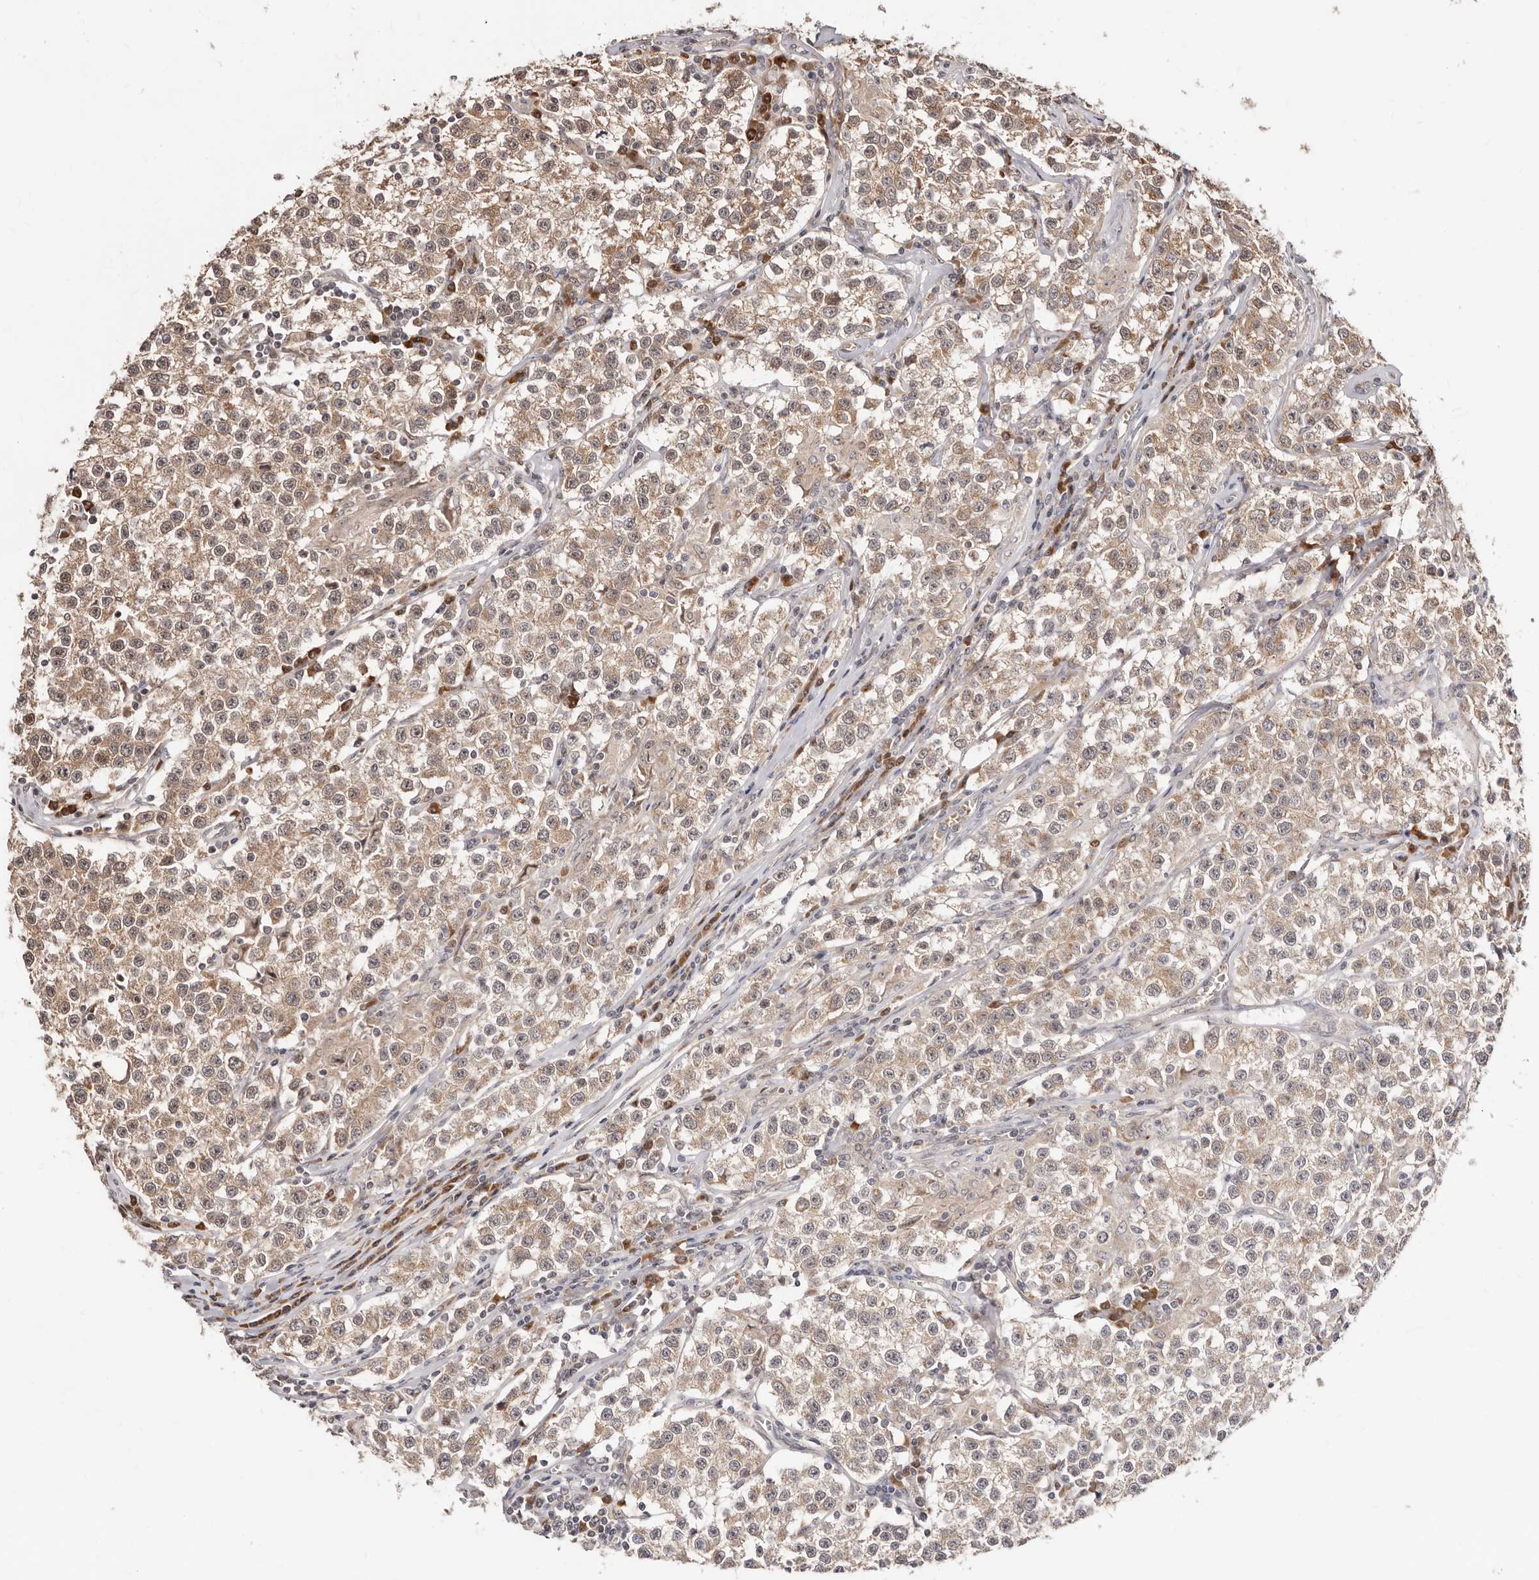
{"staining": {"intensity": "weak", "quantity": ">75%", "location": "cytoplasmic/membranous"}, "tissue": "testis cancer", "cell_type": "Tumor cells", "image_type": "cancer", "snomed": [{"axis": "morphology", "description": "Seminoma, NOS"}, {"axis": "morphology", "description": "Carcinoma, Embryonal, NOS"}, {"axis": "topography", "description": "Testis"}], "caption": "Testis cancer (seminoma) stained with DAB immunohistochemistry exhibits low levels of weak cytoplasmic/membranous staining in about >75% of tumor cells.", "gene": "APOL6", "patient": {"sex": "male", "age": 43}}